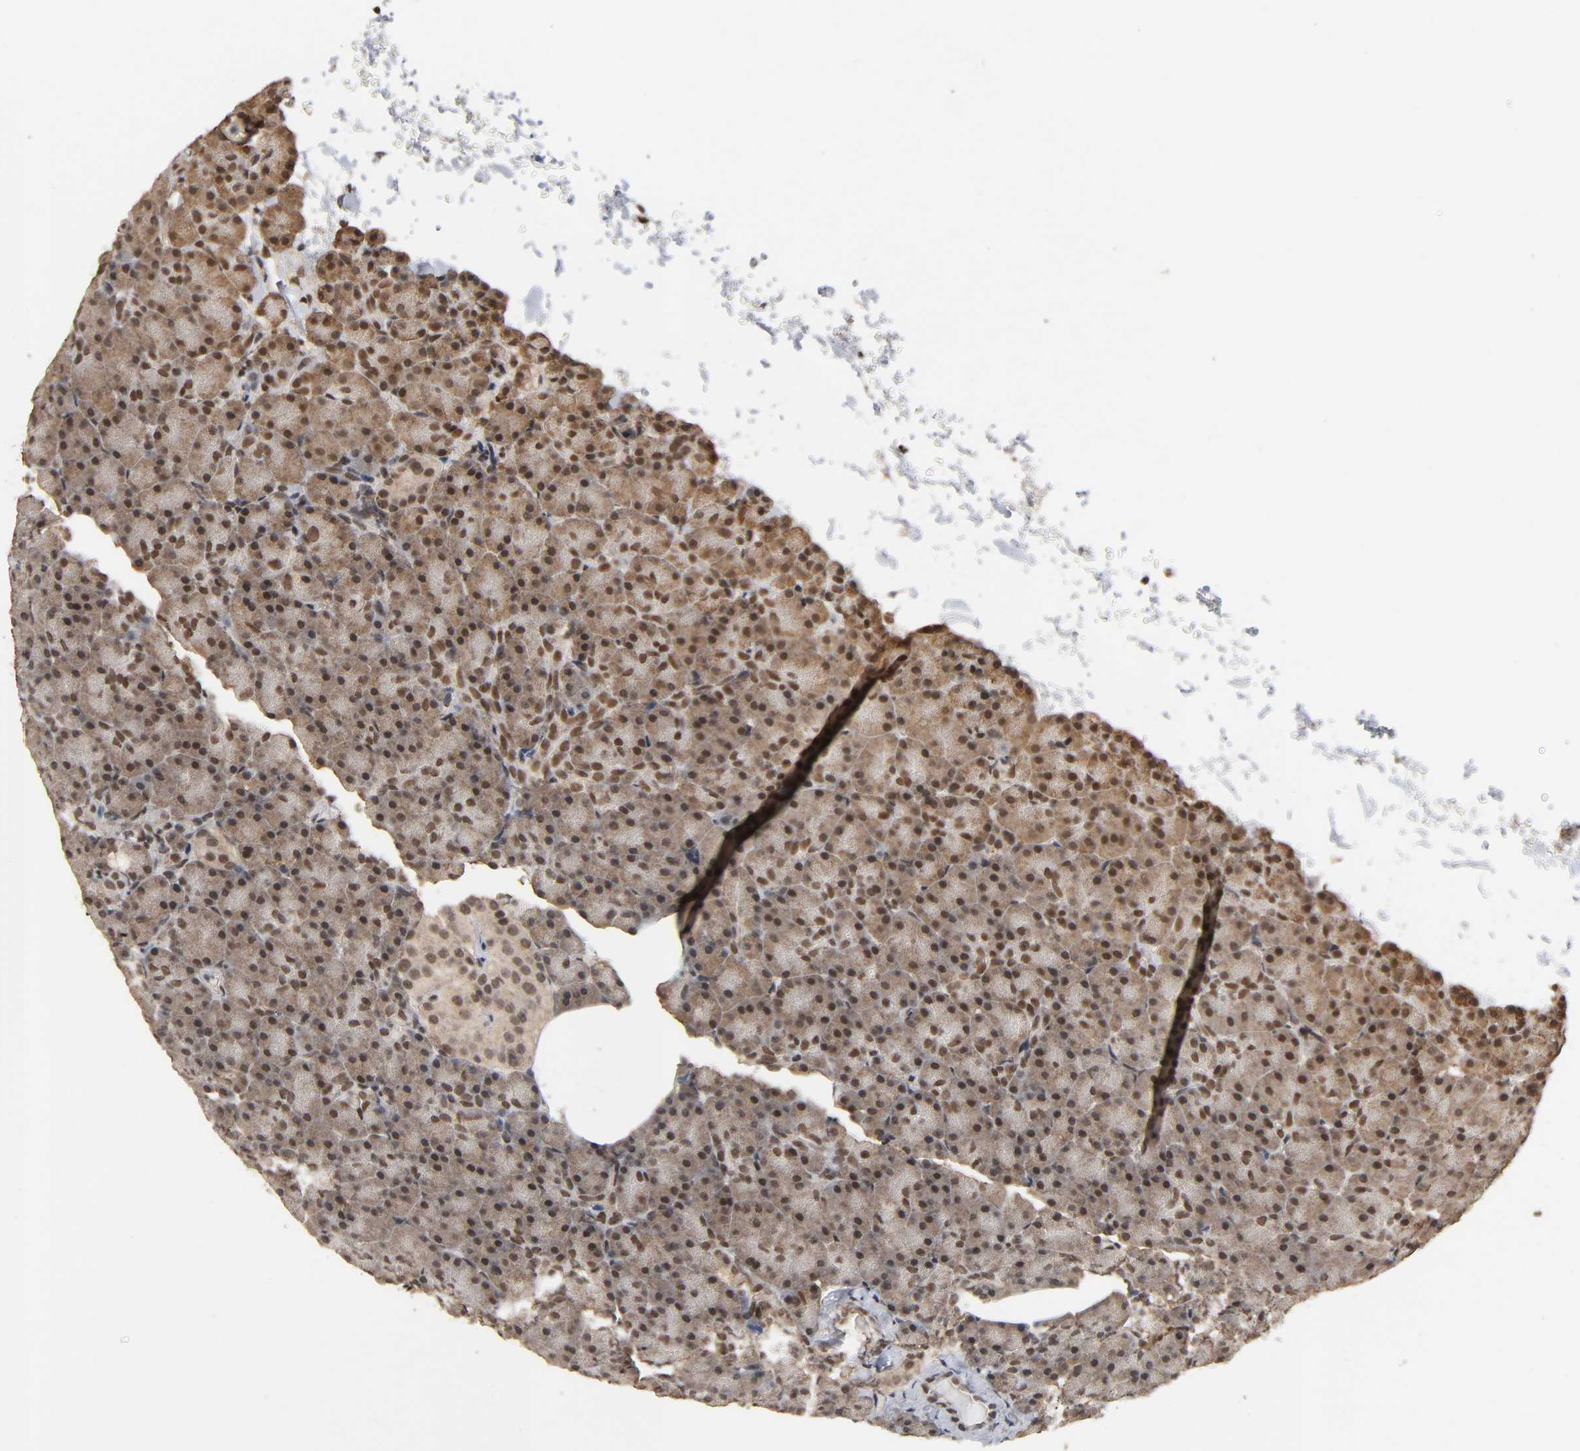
{"staining": {"intensity": "strong", "quantity": ">75%", "location": "cytoplasmic/membranous,nuclear"}, "tissue": "pancreas", "cell_type": "Exocrine glandular cells", "image_type": "normal", "snomed": [{"axis": "morphology", "description": "Normal tissue, NOS"}, {"axis": "topography", "description": "Pancreas"}], "caption": "Normal pancreas was stained to show a protein in brown. There is high levels of strong cytoplasmic/membranous,nuclear staining in about >75% of exocrine glandular cells. The protein is stained brown, and the nuclei are stained in blue (DAB IHC with brightfield microscopy, high magnification).", "gene": "ZNF384", "patient": {"sex": "female", "age": 43}}